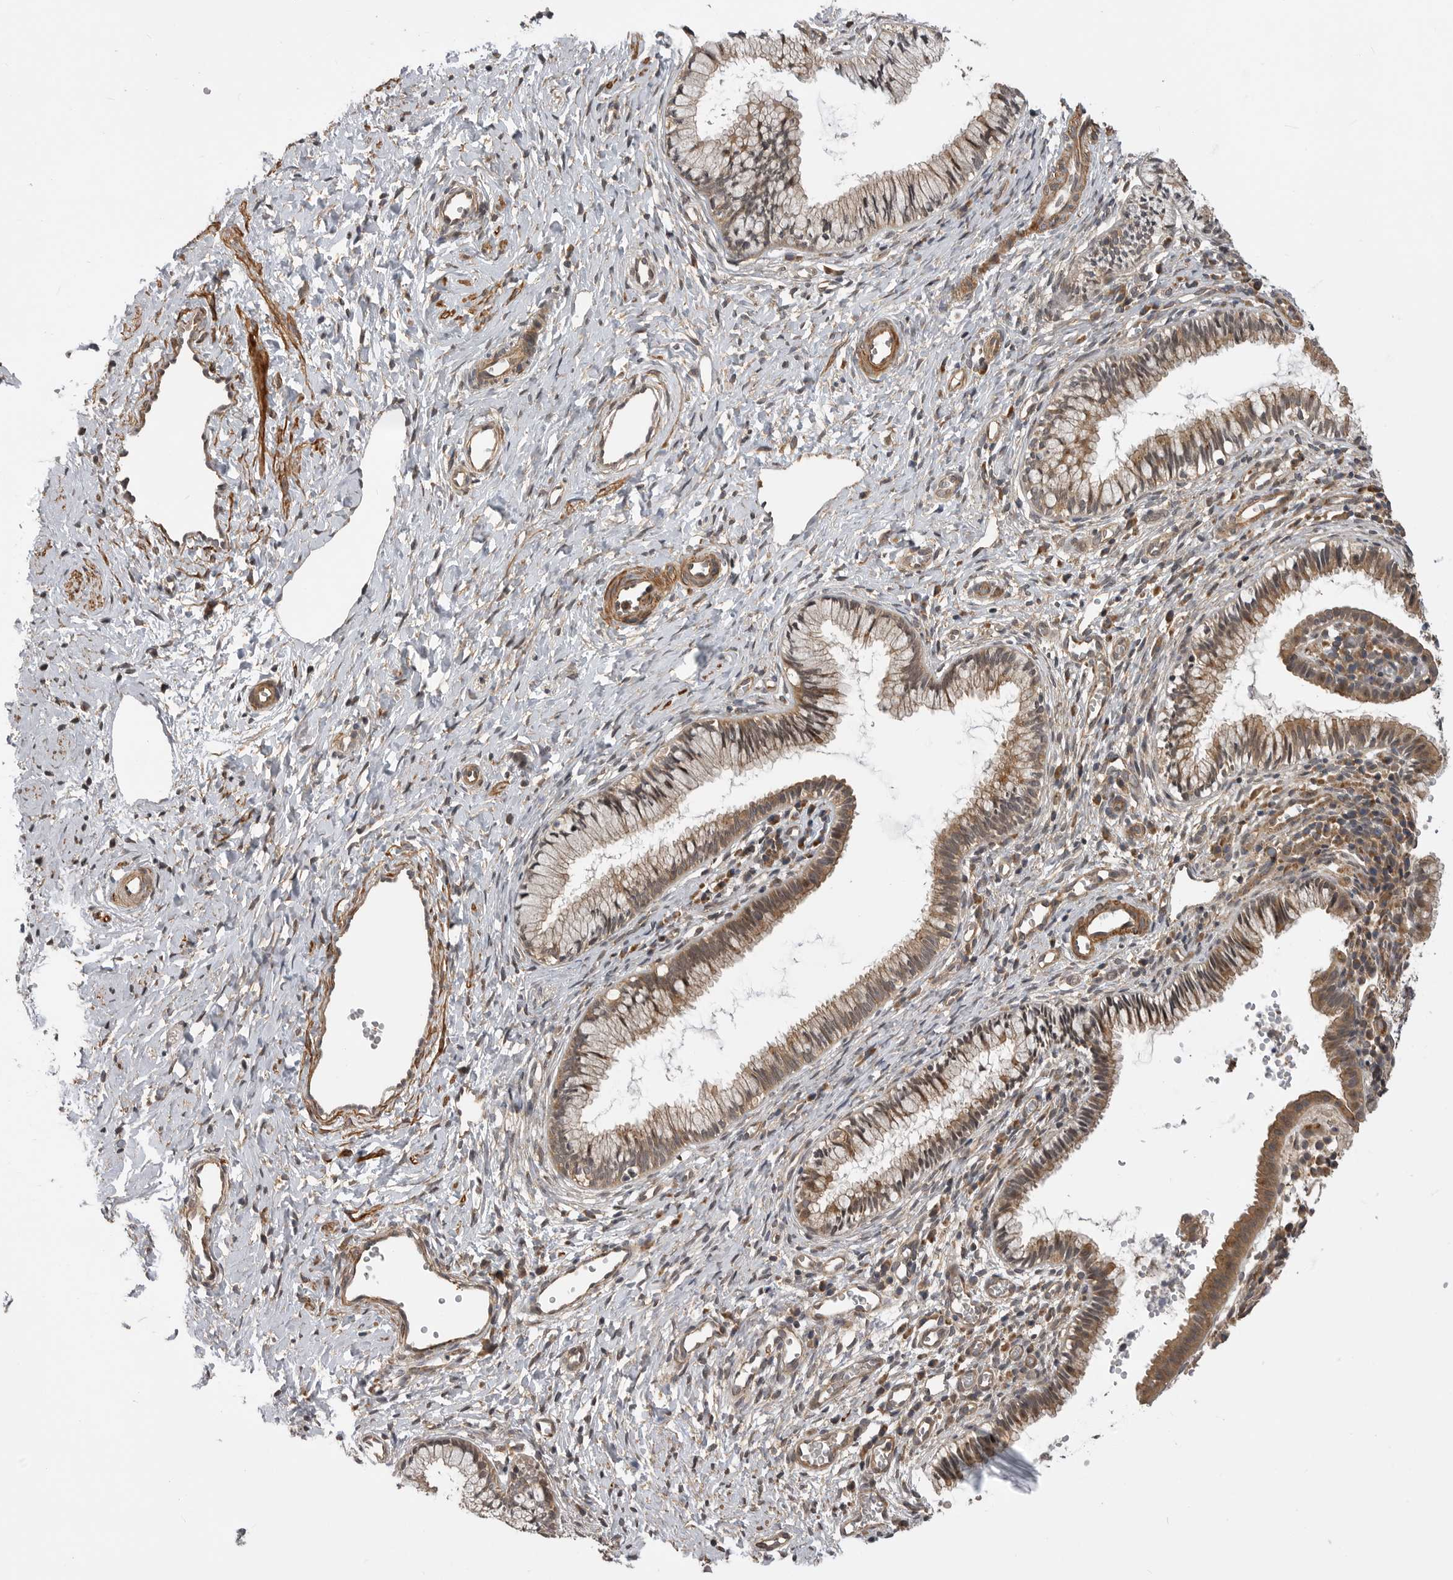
{"staining": {"intensity": "moderate", "quantity": ">75%", "location": "cytoplasmic/membranous"}, "tissue": "cervix", "cell_type": "Glandular cells", "image_type": "normal", "snomed": [{"axis": "morphology", "description": "Normal tissue, NOS"}, {"axis": "topography", "description": "Cervix"}], "caption": "Normal cervix was stained to show a protein in brown. There is medium levels of moderate cytoplasmic/membranous expression in about >75% of glandular cells.", "gene": "TRIM56", "patient": {"sex": "female", "age": 27}}